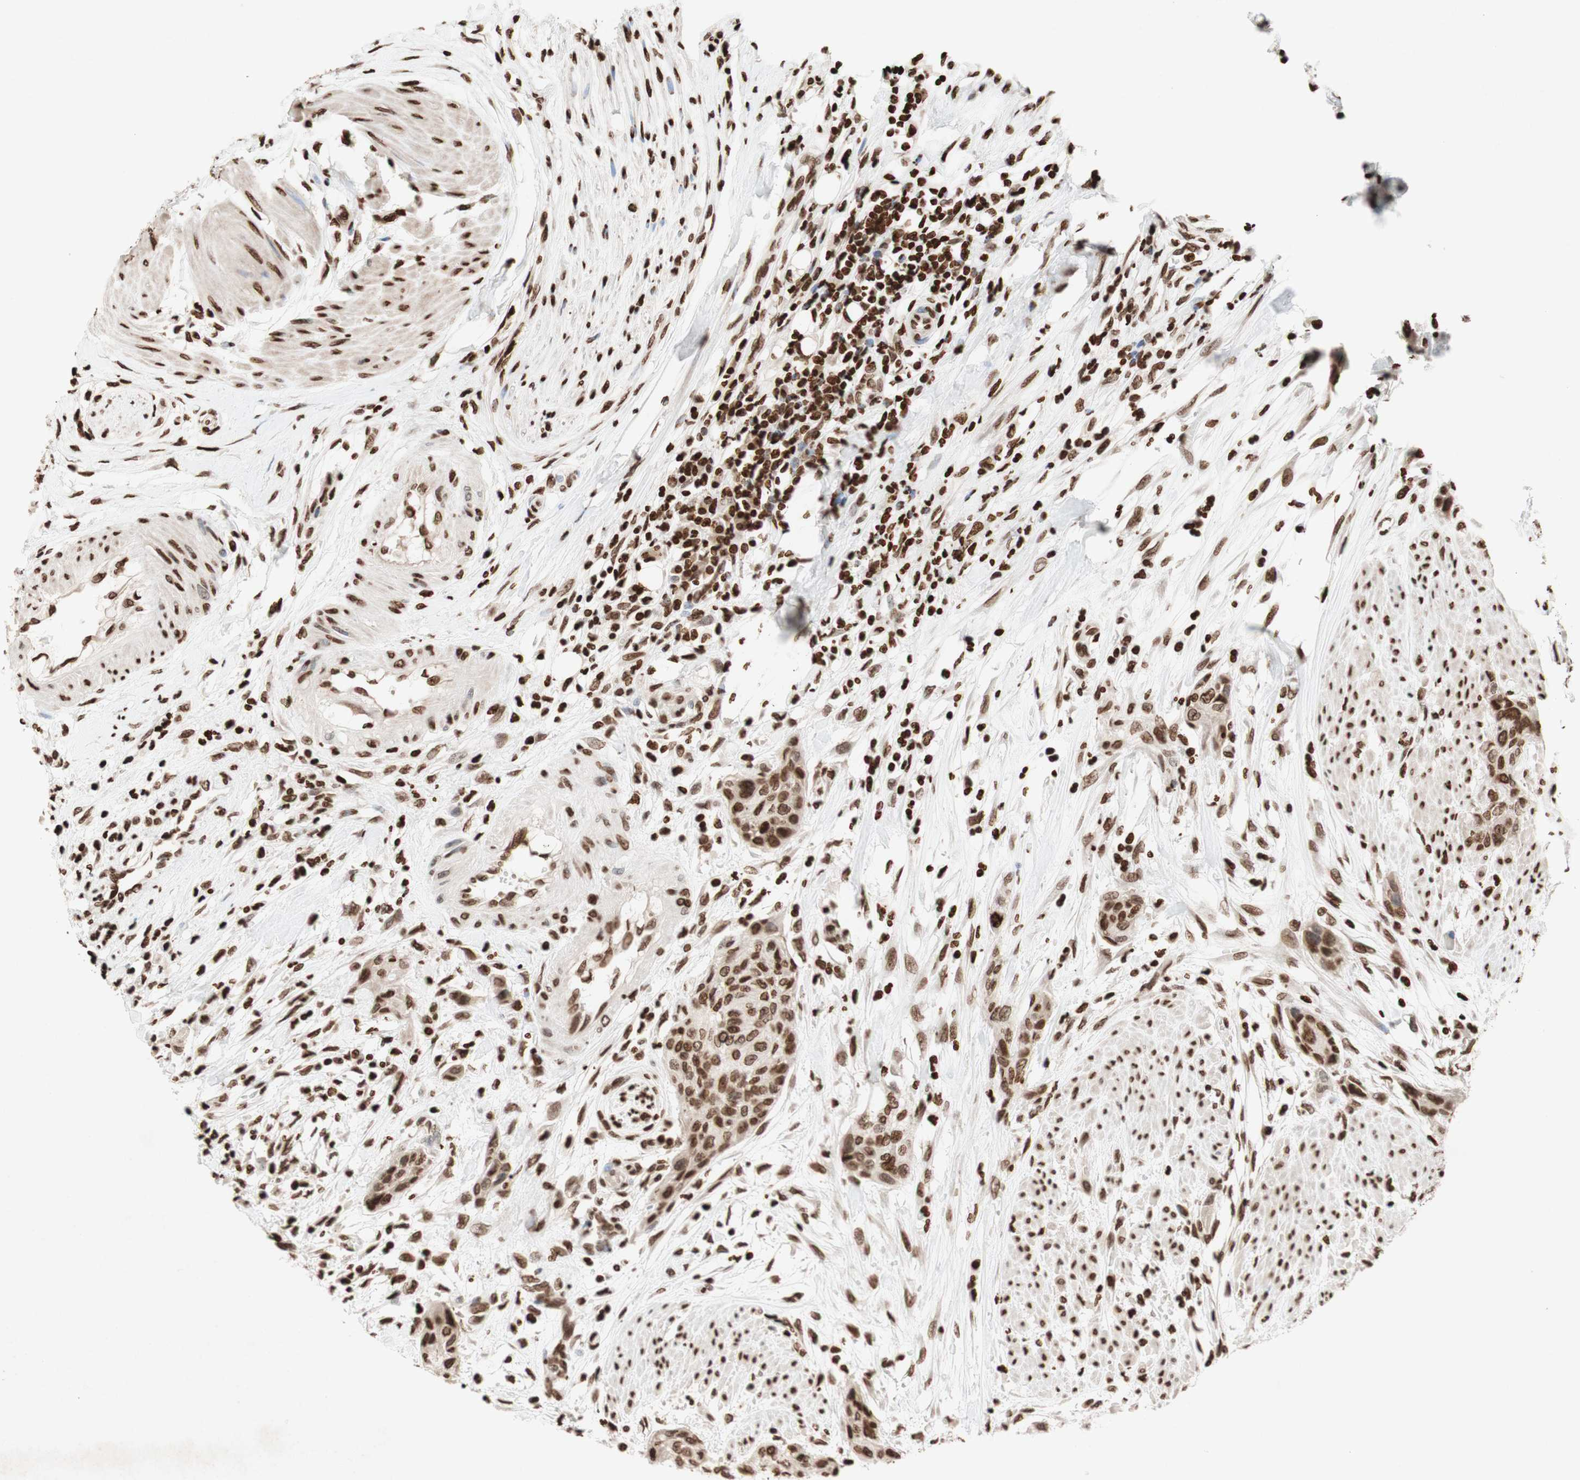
{"staining": {"intensity": "moderate", "quantity": ">75%", "location": "nuclear"}, "tissue": "urothelial cancer", "cell_type": "Tumor cells", "image_type": "cancer", "snomed": [{"axis": "morphology", "description": "Urothelial carcinoma, High grade"}, {"axis": "topography", "description": "Urinary bladder"}], "caption": "An image of high-grade urothelial carcinoma stained for a protein displays moderate nuclear brown staining in tumor cells.", "gene": "NCOA3", "patient": {"sex": "male", "age": 35}}